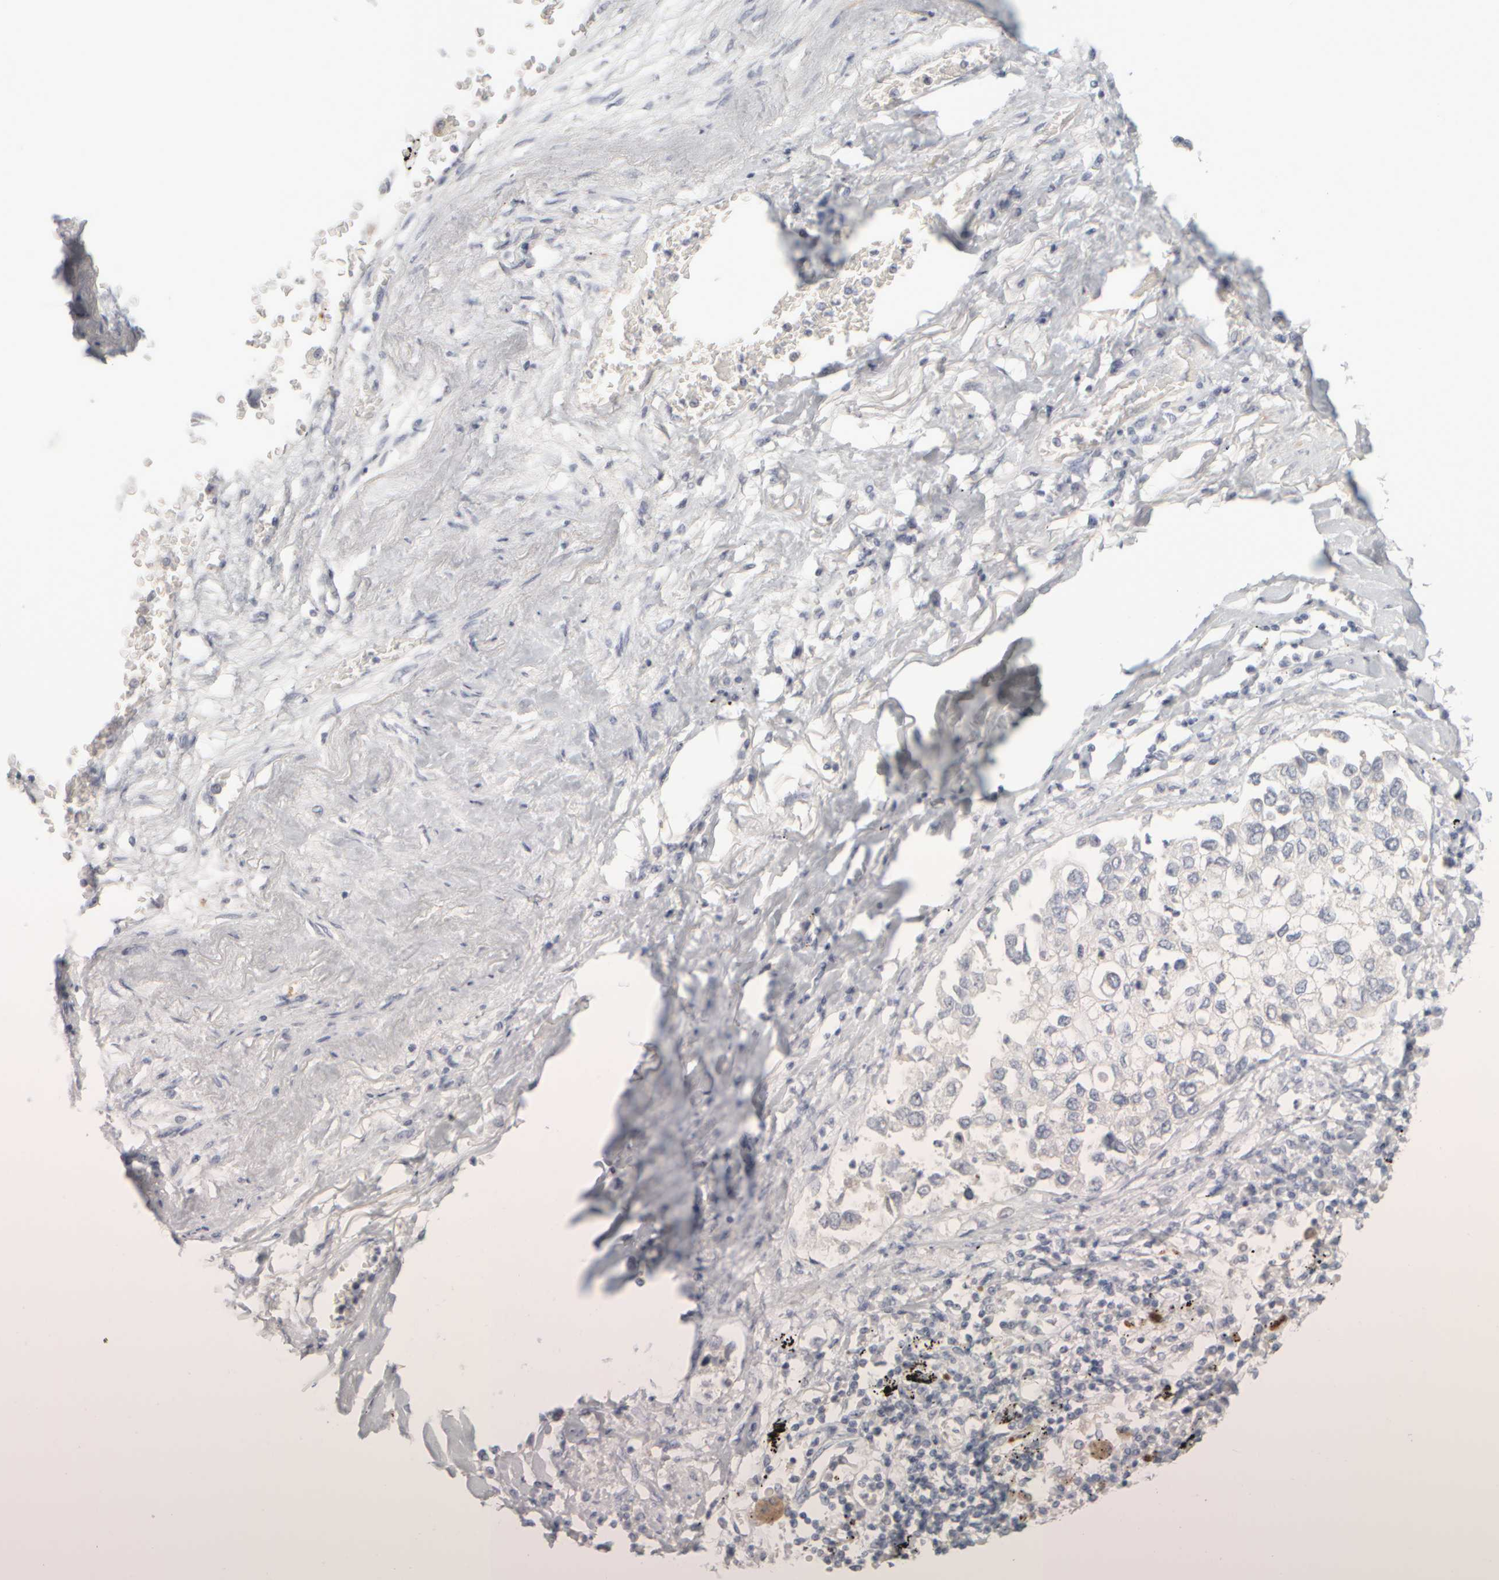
{"staining": {"intensity": "negative", "quantity": "none", "location": "none"}, "tissue": "lung cancer", "cell_type": "Tumor cells", "image_type": "cancer", "snomed": [{"axis": "morphology", "description": "Inflammation, NOS"}, {"axis": "morphology", "description": "Adenocarcinoma, NOS"}, {"axis": "topography", "description": "Lung"}], "caption": "Tumor cells are negative for protein expression in human adenocarcinoma (lung).", "gene": "DCXR", "patient": {"sex": "male", "age": 63}}